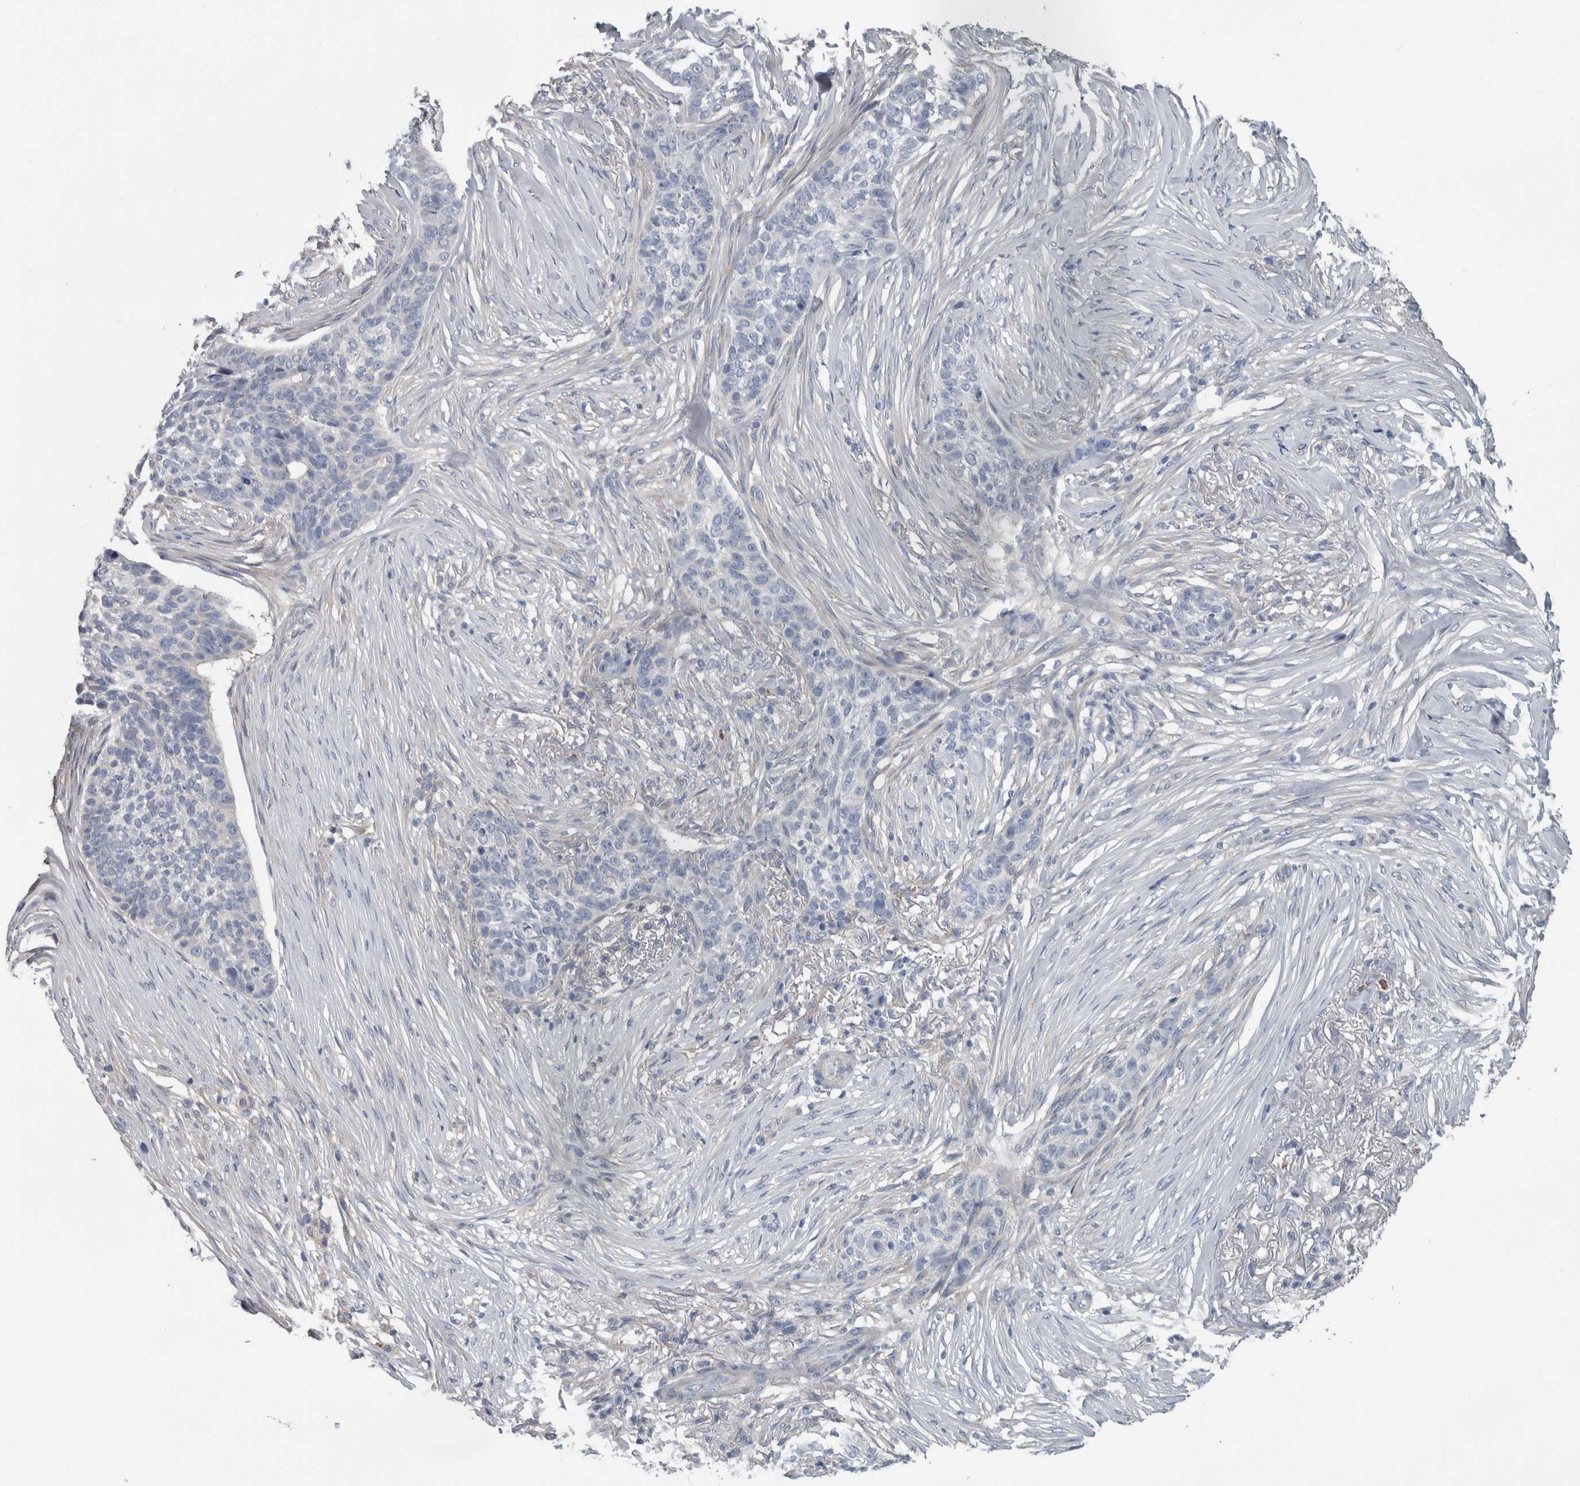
{"staining": {"intensity": "negative", "quantity": "none", "location": "none"}, "tissue": "skin cancer", "cell_type": "Tumor cells", "image_type": "cancer", "snomed": [{"axis": "morphology", "description": "Basal cell carcinoma"}, {"axis": "topography", "description": "Skin"}], "caption": "Tumor cells are negative for brown protein staining in skin cancer.", "gene": "SH3GL2", "patient": {"sex": "male", "age": 85}}